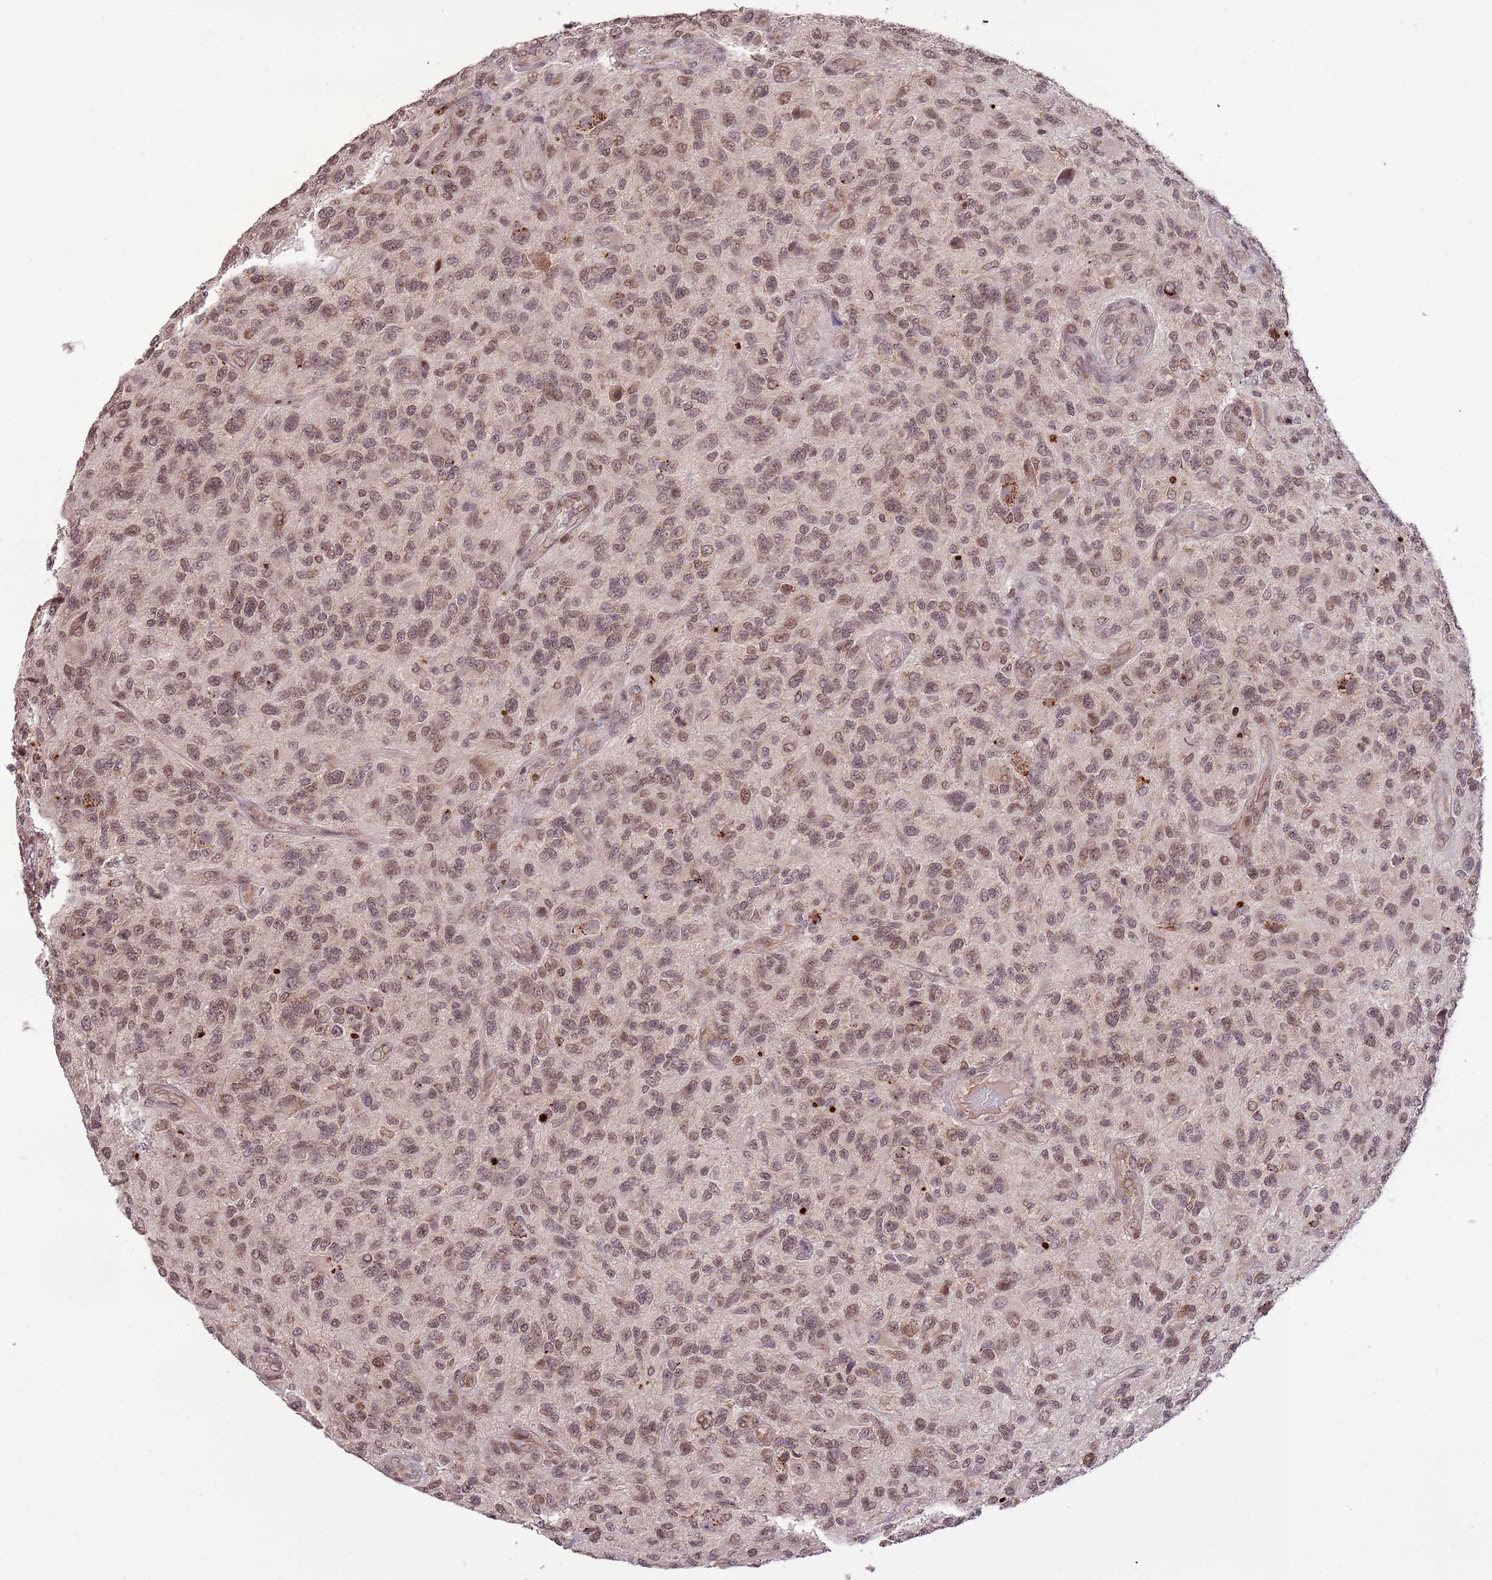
{"staining": {"intensity": "moderate", "quantity": ">75%", "location": "nuclear"}, "tissue": "glioma", "cell_type": "Tumor cells", "image_type": "cancer", "snomed": [{"axis": "morphology", "description": "Glioma, malignant, High grade"}, {"axis": "topography", "description": "Brain"}], "caption": "A photomicrograph of human high-grade glioma (malignant) stained for a protein reveals moderate nuclear brown staining in tumor cells.", "gene": "SAMSN1", "patient": {"sex": "male", "age": 47}}